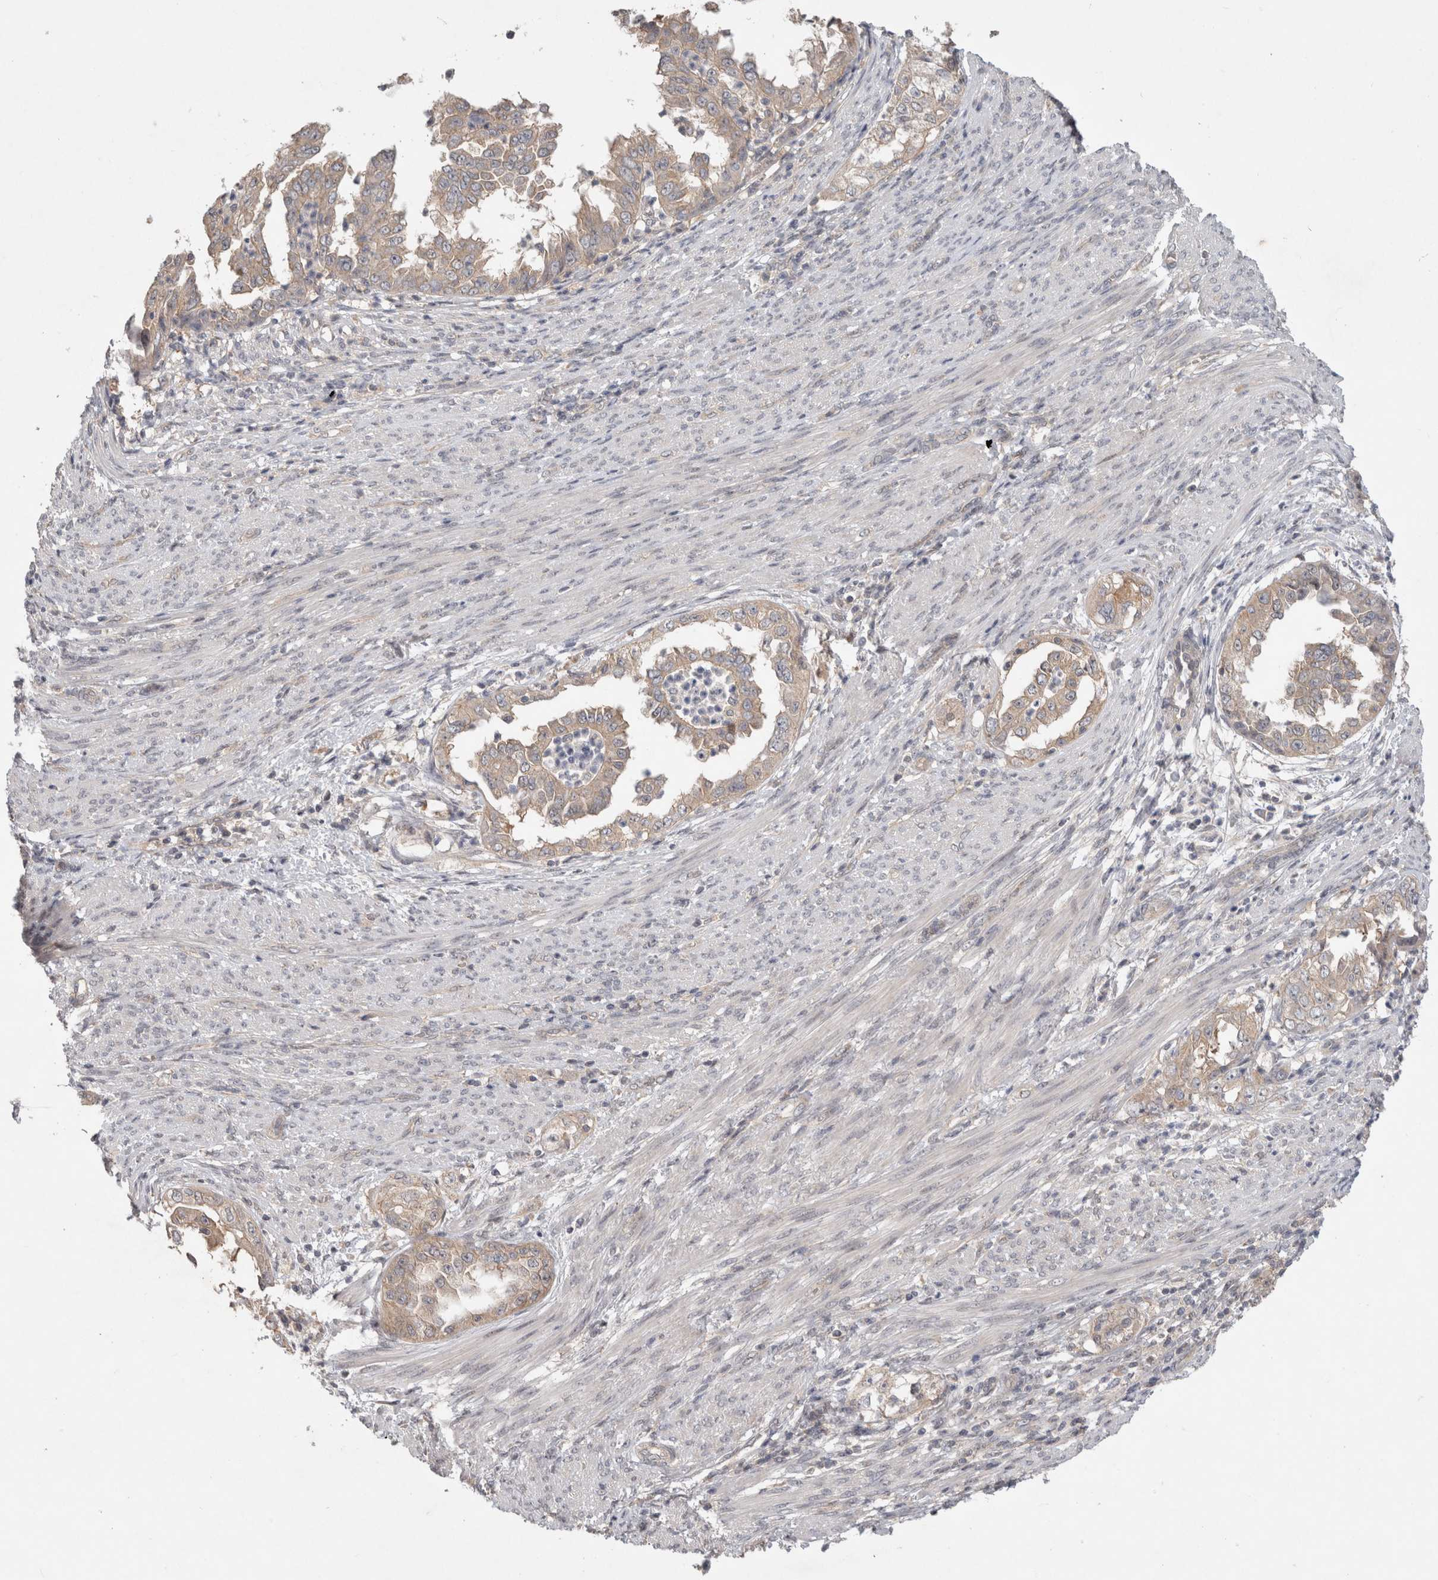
{"staining": {"intensity": "weak", "quantity": ">75%", "location": "cytoplasmic/membranous"}, "tissue": "endometrial cancer", "cell_type": "Tumor cells", "image_type": "cancer", "snomed": [{"axis": "morphology", "description": "Adenocarcinoma, NOS"}, {"axis": "topography", "description": "Endometrium"}], "caption": "The image exhibits immunohistochemical staining of endometrial cancer. There is weak cytoplasmic/membranous staining is present in approximately >75% of tumor cells.", "gene": "CERS3", "patient": {"sex": "female", "age": 85}}